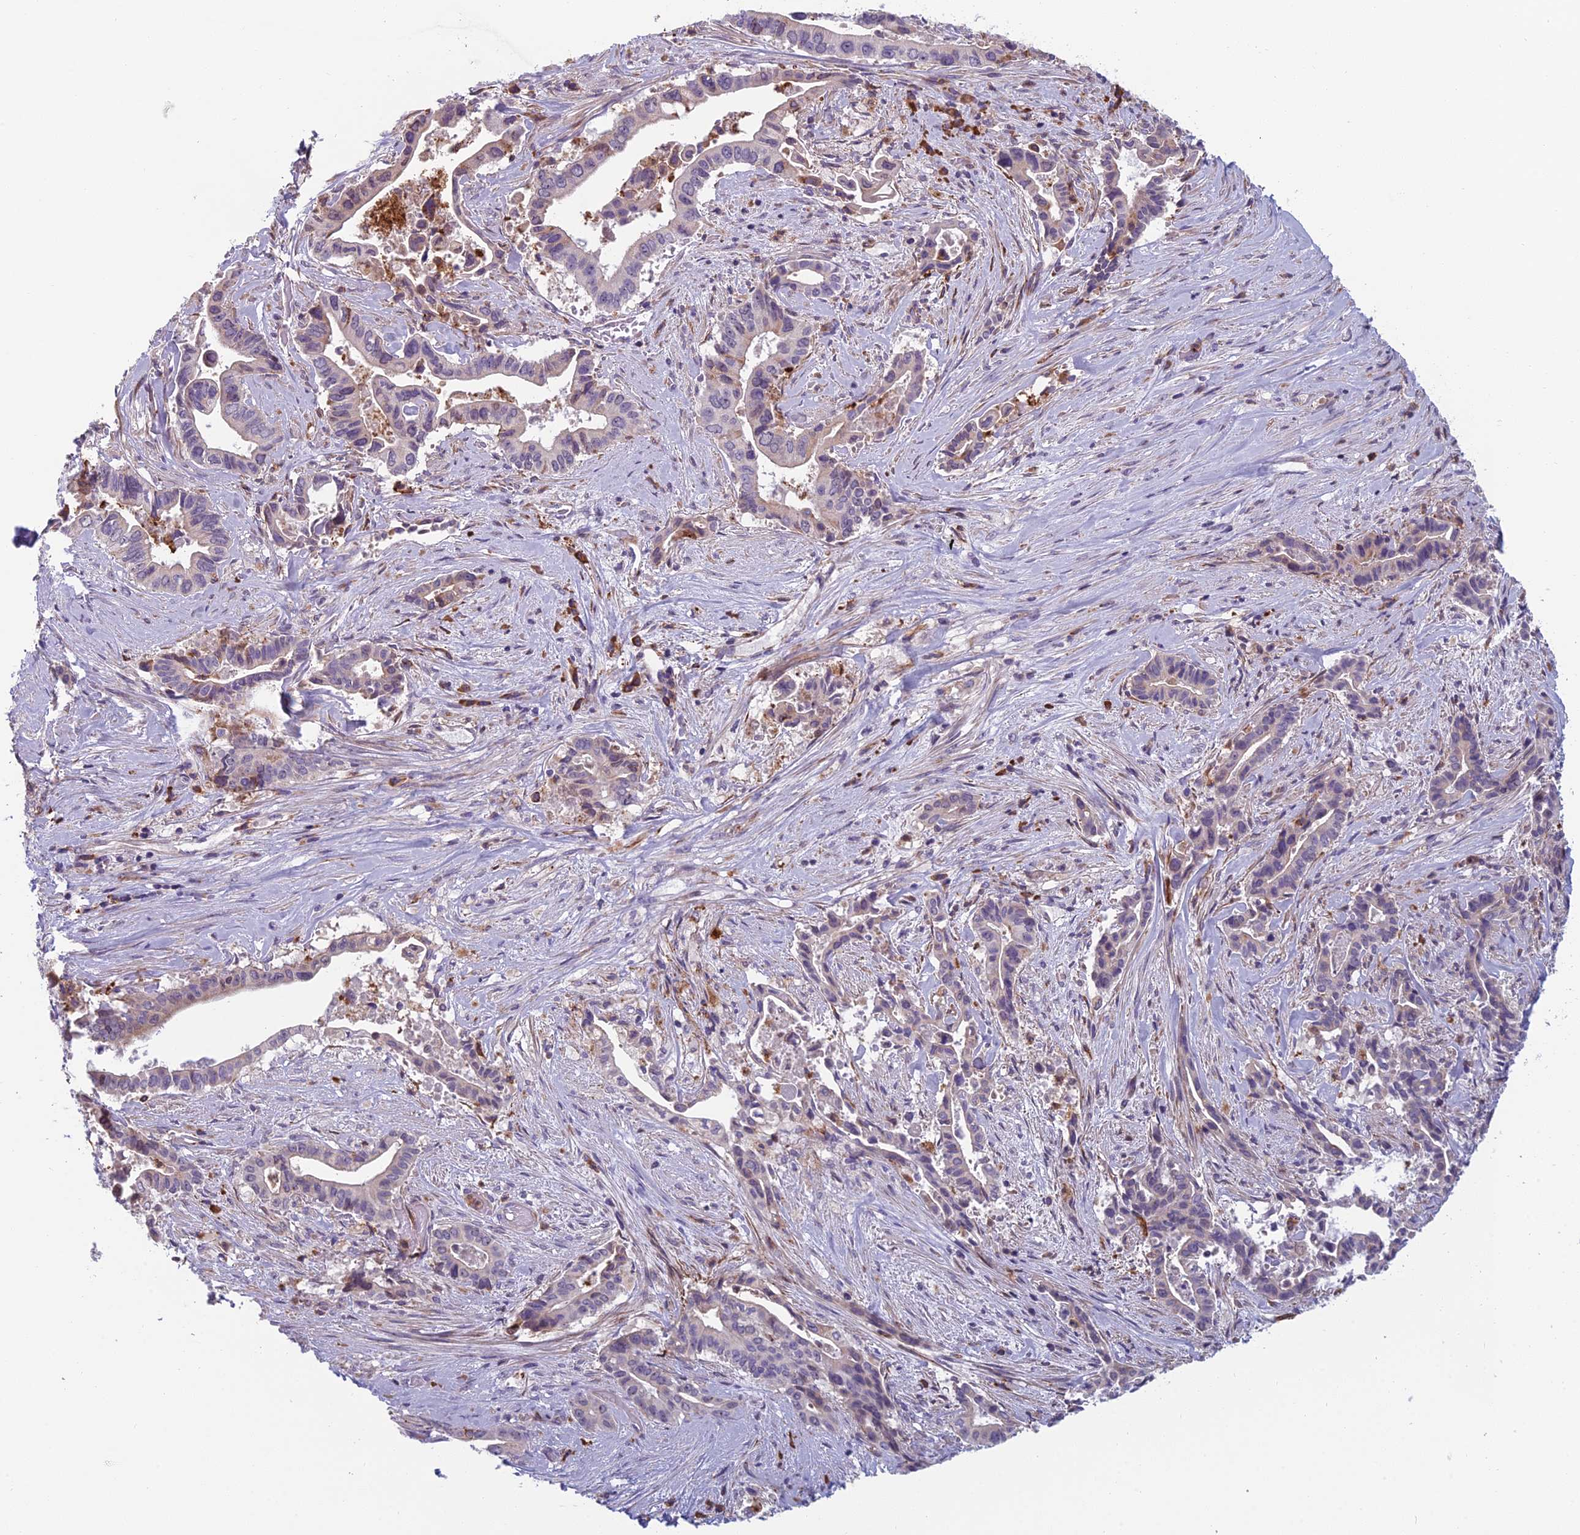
{"staining": {"intensity": "weak", "quantity": "<25%", "location": "cytoplasmic/membranous"}, "tissue": "pancreatic cancer", "cell_type": "Tumor cells", "image_type": "cancer", "snomed": [{"axis": "morphology", "description": "Adenocarcinoma, NOS"}, {"axis": "topography", "description": "Pancreas"}], "caption": "The micrograph demonstrates no significant staining in tumor cells of adenocarcinoma (pancreatic).", "gene": "NOC2L", "patient": {"sex": "female", "age": 77}}